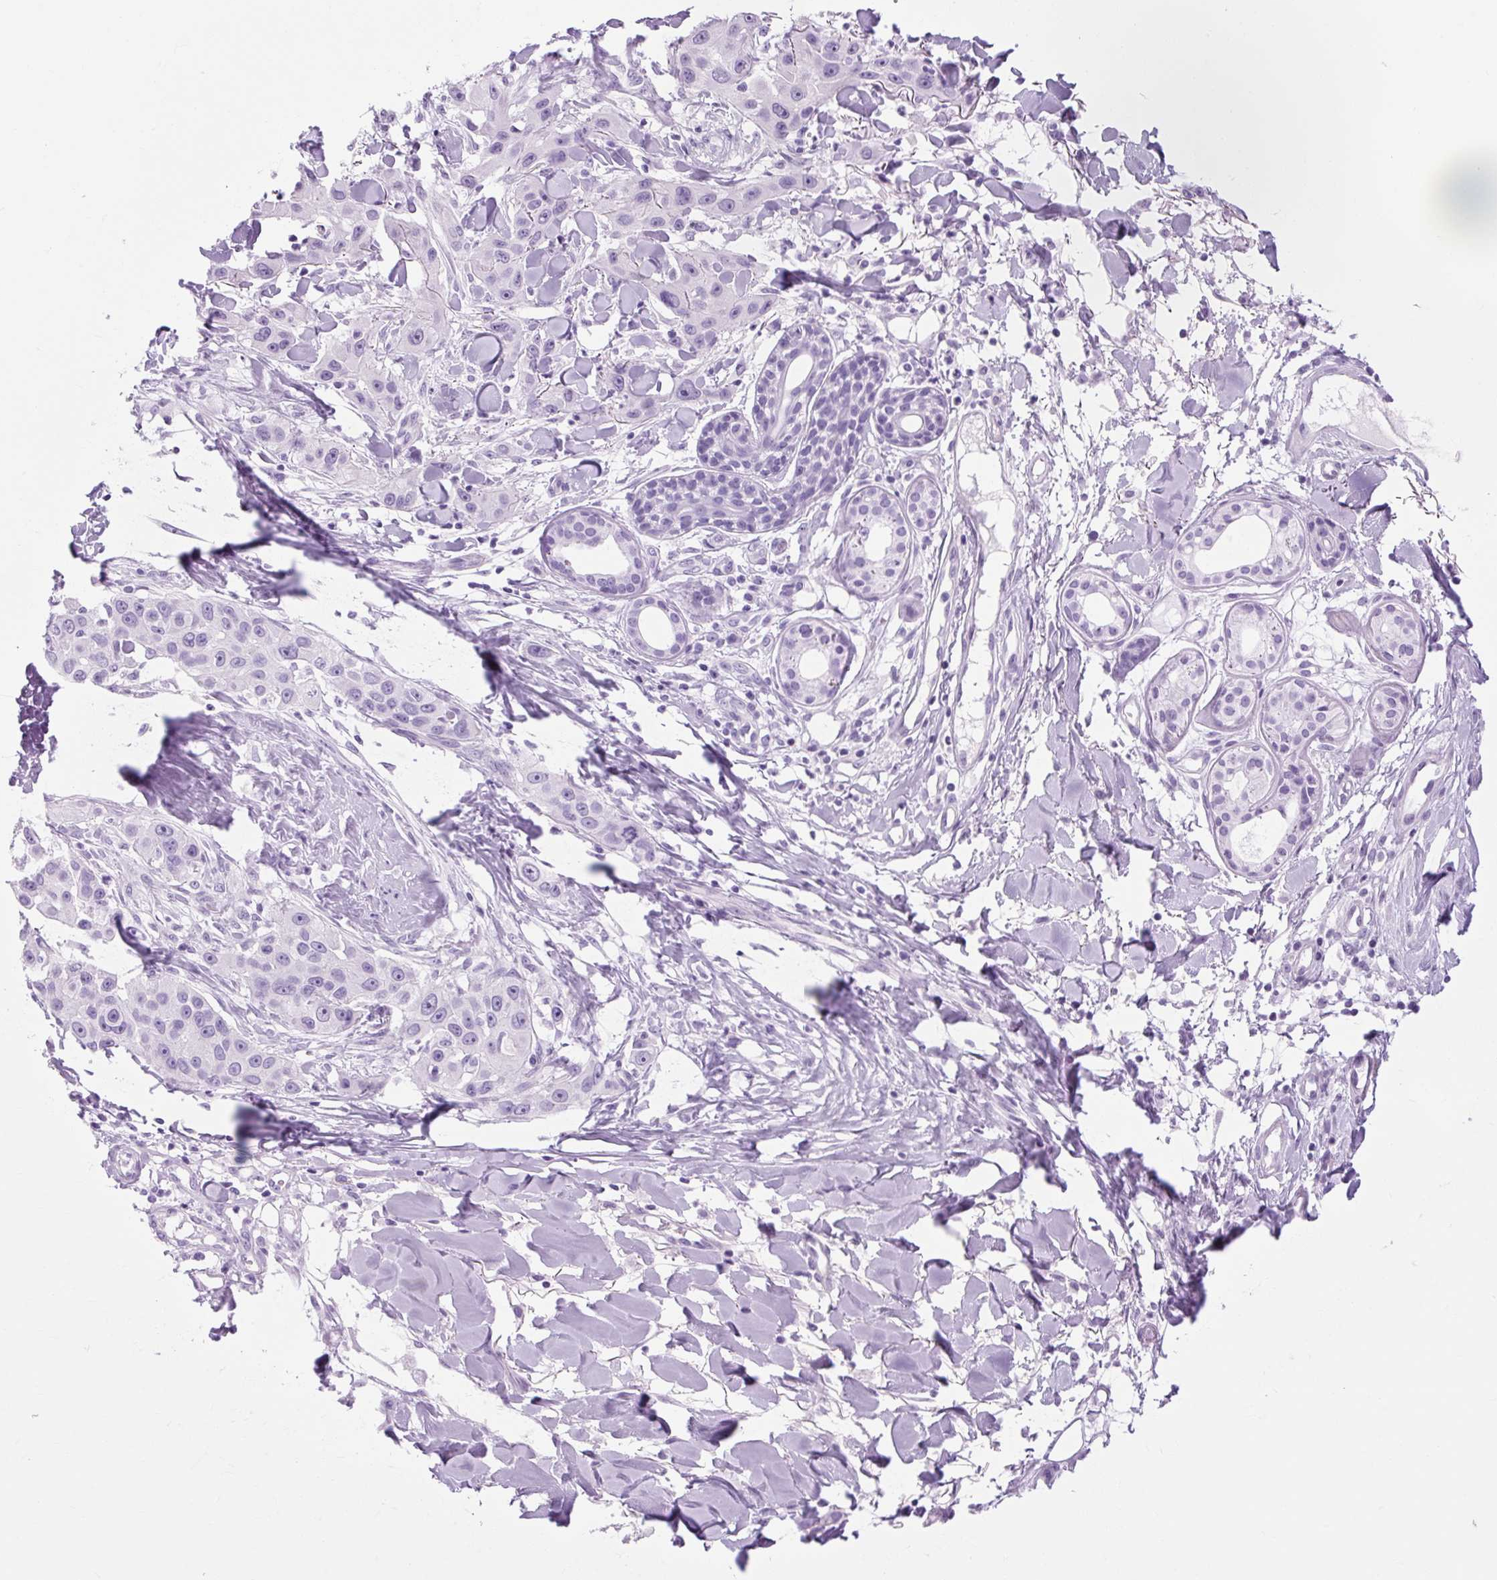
{"staining": {"intensity": "negative", "quantity": "none", "location": "none"}, "tissue": "skin cancer", "cell_type": "Tumor cells", "image_type": "cancer", "snomed": [{"axis": "morphology", "description": "Squamous cell carcinoma, NOS"}, {"axis": "topography", "description": "Skin"}], "caption": "Tumor cells show no significant expression in skin squamous cell carcinoma. (DAB IHC visualized using brightfield microscopy, high magnification).", "gene": "OOEP", "patient": {"sex": "male", "age": 63}}